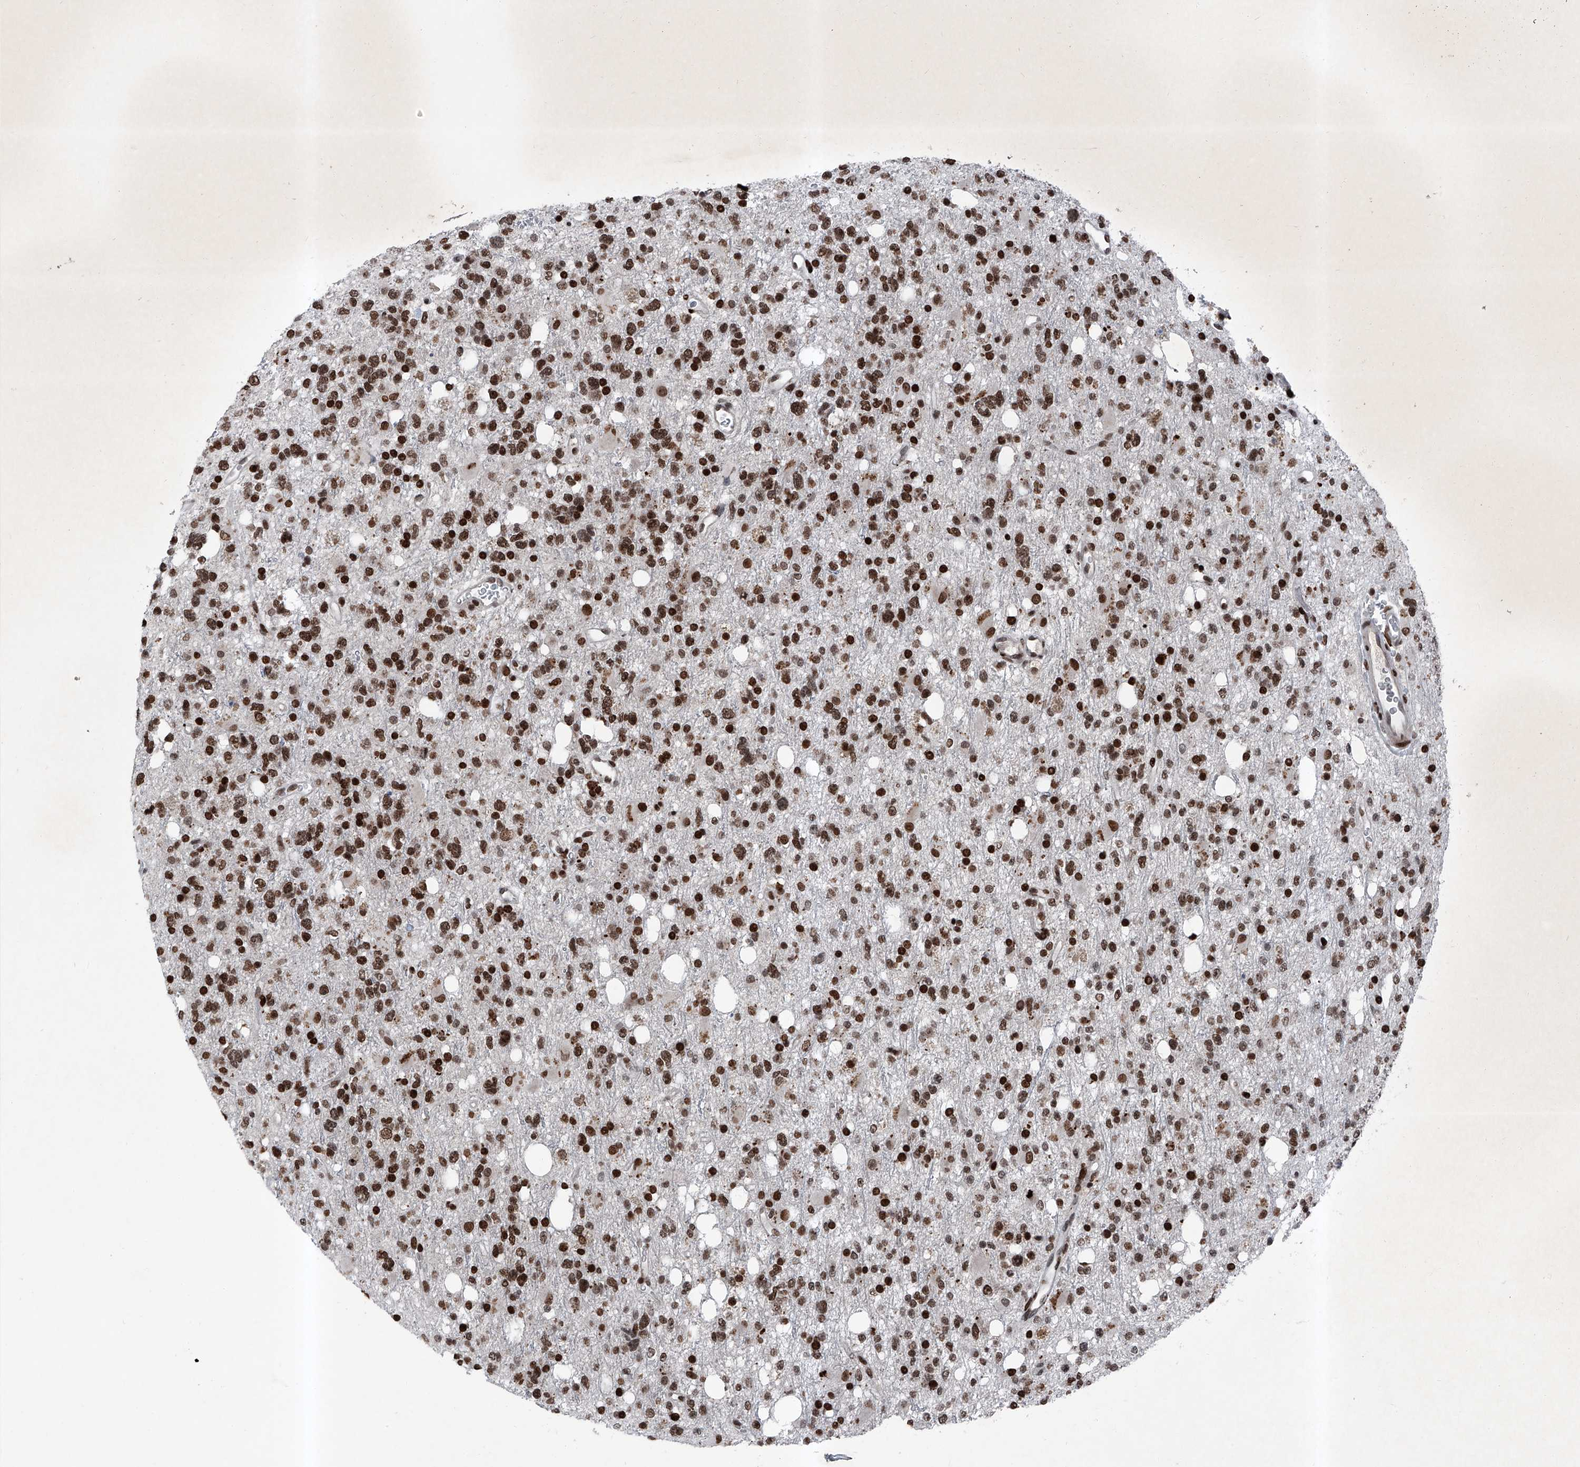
{"staining": {"intensity": "strong", "quantity": ">75%", "location": "nuclear"}, "tissue": "glioma", "cell_type": "Tumor cells", "image_type": "cancer", "snomed": [{"axis": "morphology", "description": "Glioma, malignant, High grade"}, {"axis": "topography", "description": "Brain"}], "caption": "This micrograph displays IHC staining of human glioma, with high strong nuclear staining in about >75% of tumor cells.", "gene": "BMI1", "patient": {"sex": "female", "age": 62}}